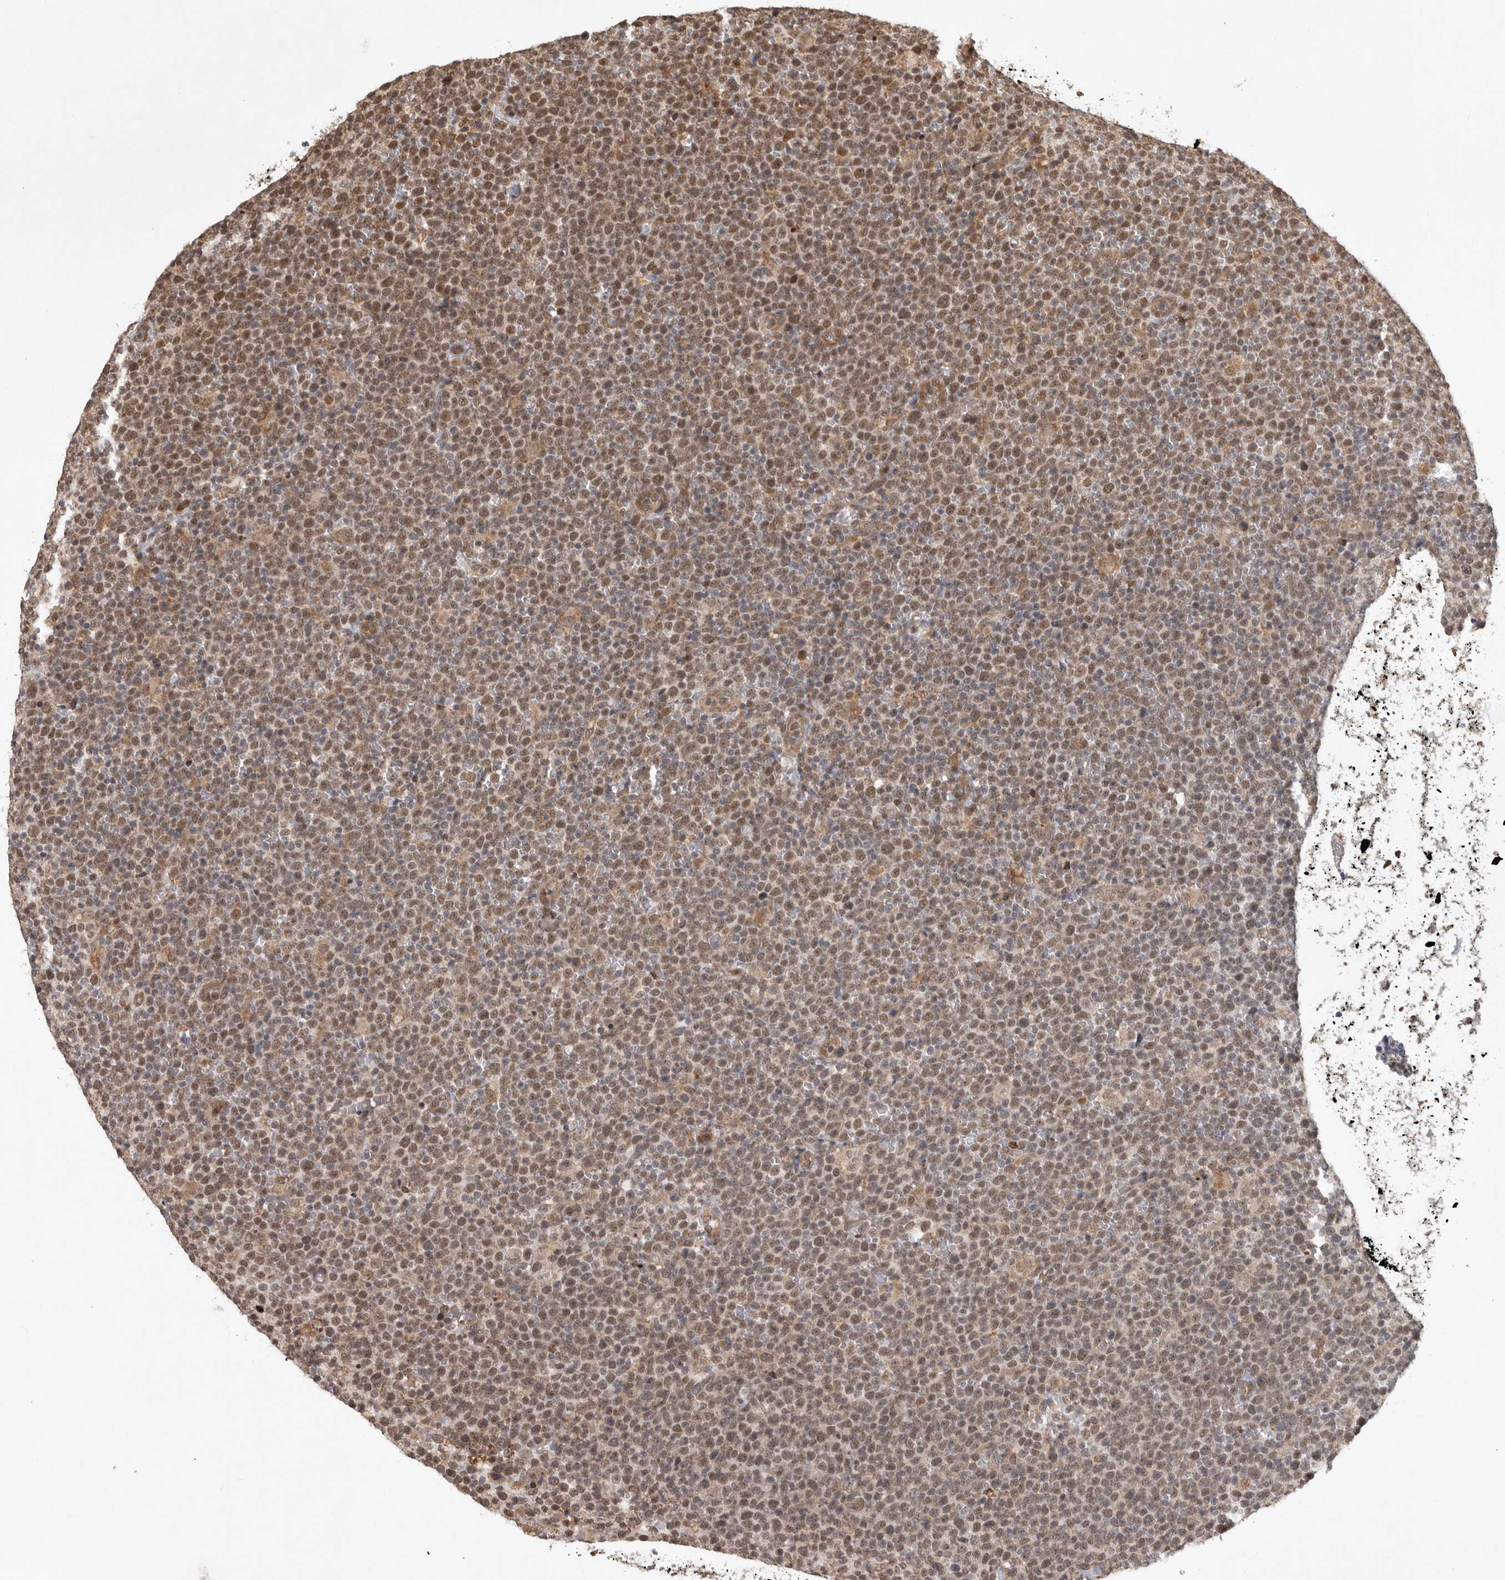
{"staining": {"intensity": "moderate", "quantity": ">75%", "location": "cytoplasmic/membranous,nuclear"}, "tissue": "lymphoma", "cell_type": "Tumor cells", "image_type": "cancer", "snomed": [{"axis": "morphology", "description": "Malignant lymphoma, non-Hodgkin's type, High grade"}, {"axis": "topography", "description": "Lymph node"}], "caption": "Immunohistochemistry (IHC) micrograph of high-grade malignant lymphoma, non-Hodgkin's type stained for a protein (brown), which displays medium levels of moderate cytoplasmic/membranous and nuclear staining in approximately >75% of tumor cells.", "gene": "ZNF83", "patient": {"sex": "male", "age": 61}}